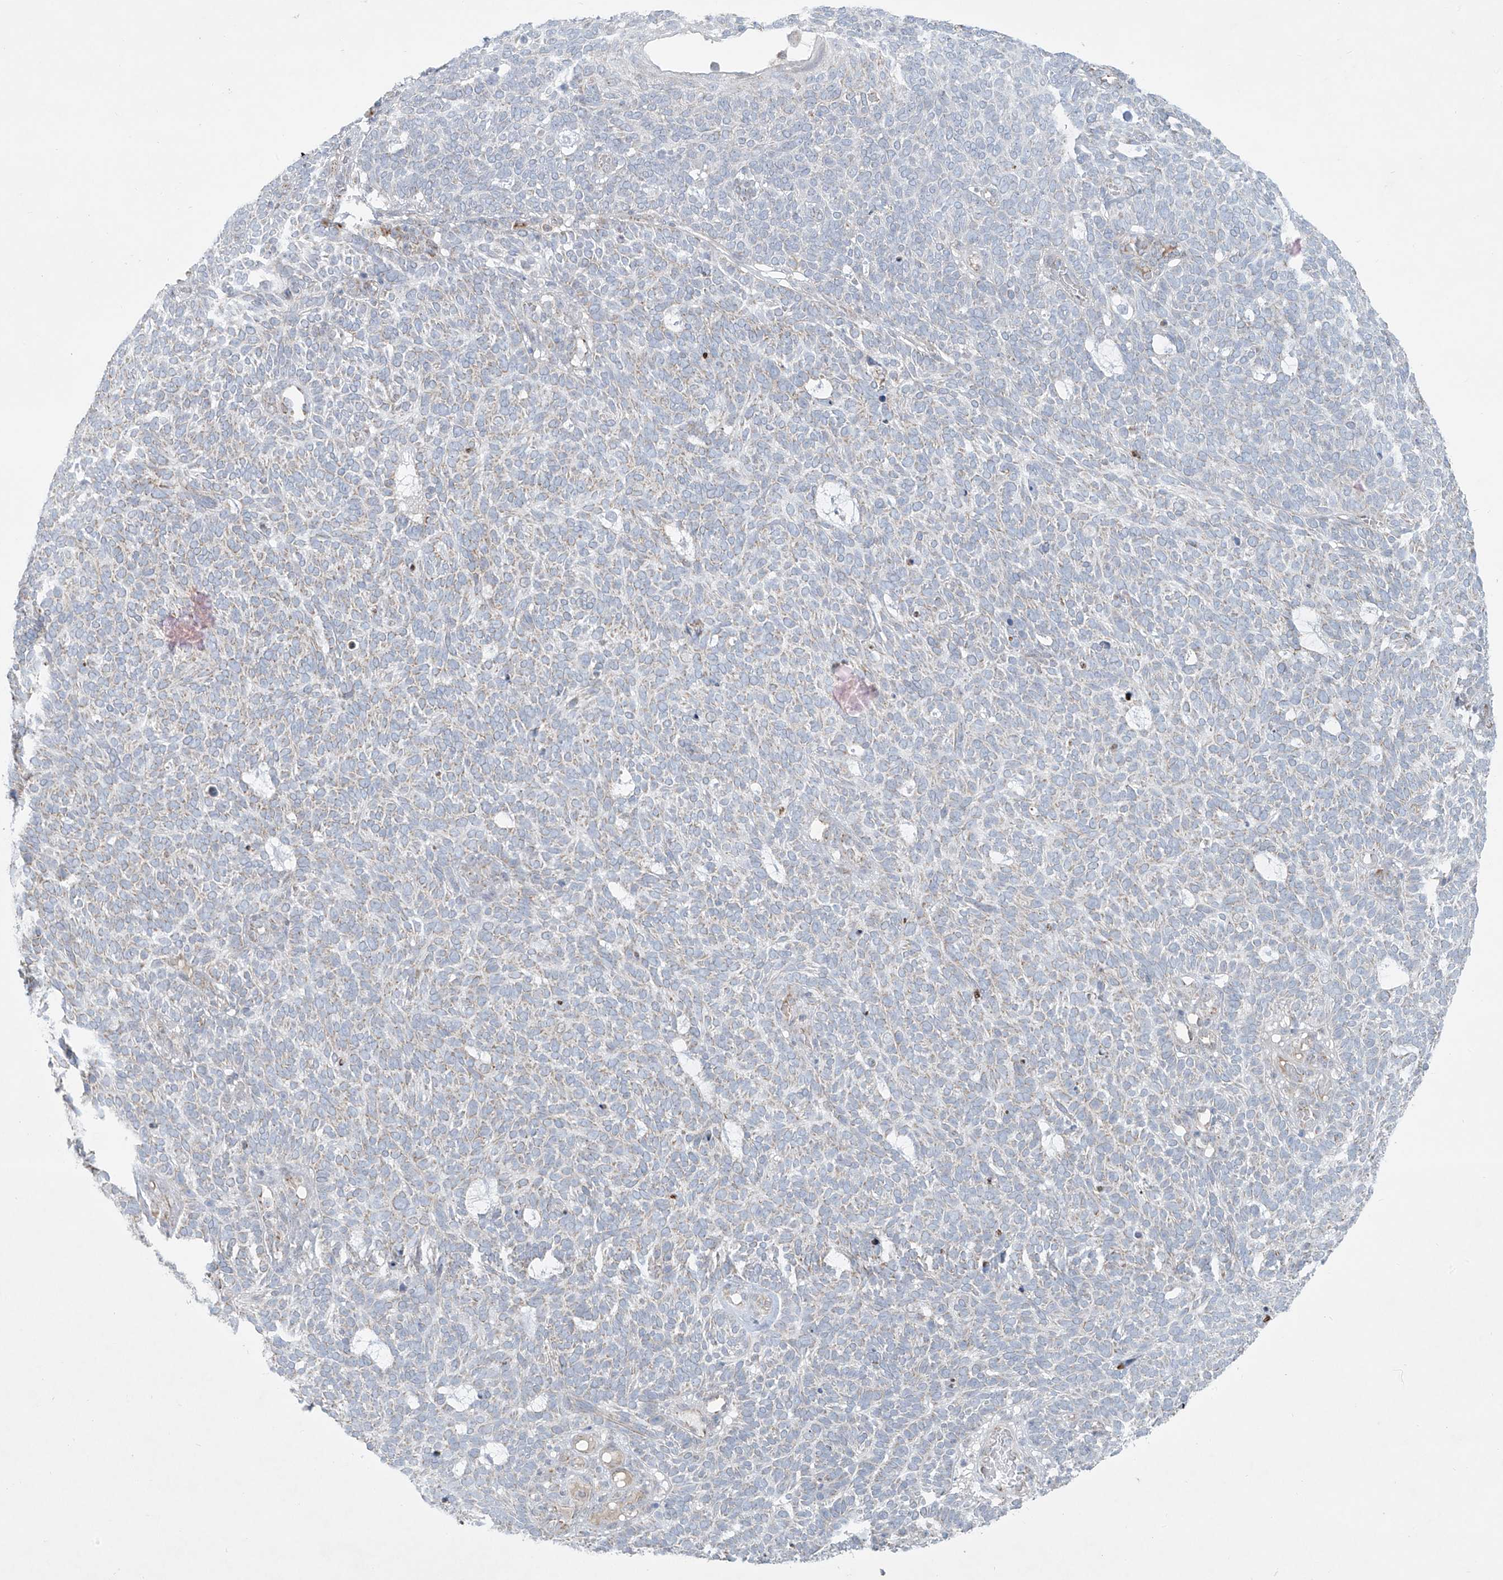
{"staining": {"intensity": "negative", "quantity": "none", "location": "none"}, "tissue": "skin cancer", "cell_type": "Tumor cells", "image_type": "cancer", "snomed": [{"axis": "morphology", "description": "Squamous cell carcinoma, NOS"}, {"axis": "topography", "description": "Skin"}], "caption": "DAB immunohistochemical staining of skin cancer displays no significant expression in tumor cells.", "gene": "SMDT1", "patient": {"sex": "female", "age": 90}}